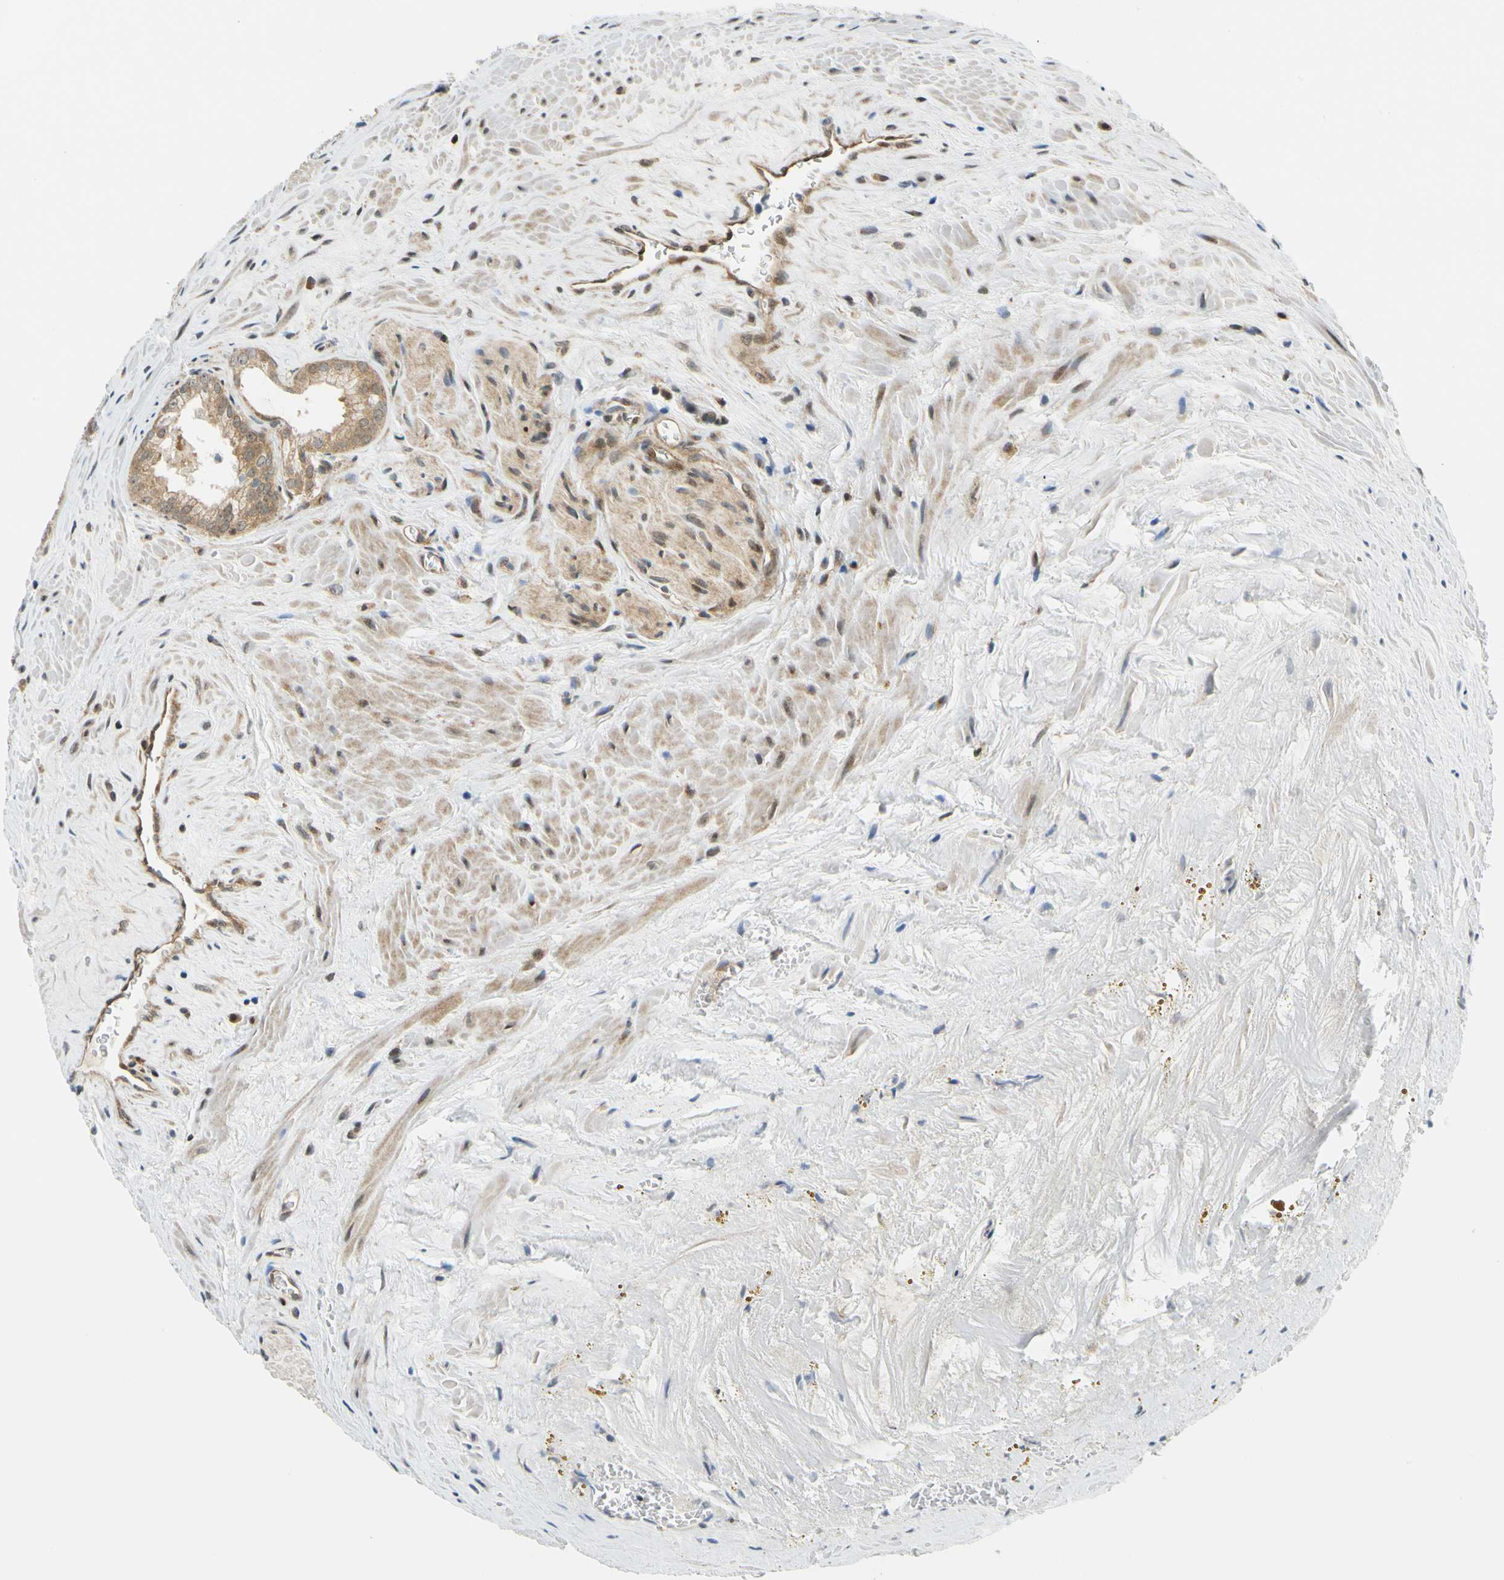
{"staining": {"intensity": "moderate", "quantity": ">75%", "location": "cytoplasmic/membranous"}, "tissue": "prostate cancer", "cell_type": "Tumor cells", "image_type": "cancer", "snomed": [{"axis": "morphology", "description": "Adenocarcinoma, Low grade"}, {"axis": "topography", "description": "Prostate"}], "caption": "Brown immunohistochemical staining in human prostate low-grade adenocarcinoma displays moderate cytoplasmic/membranous staining in about >75% of tumor cells.", "gene": "MAPK9", "patient": {"sex": "male", "age": 60}}